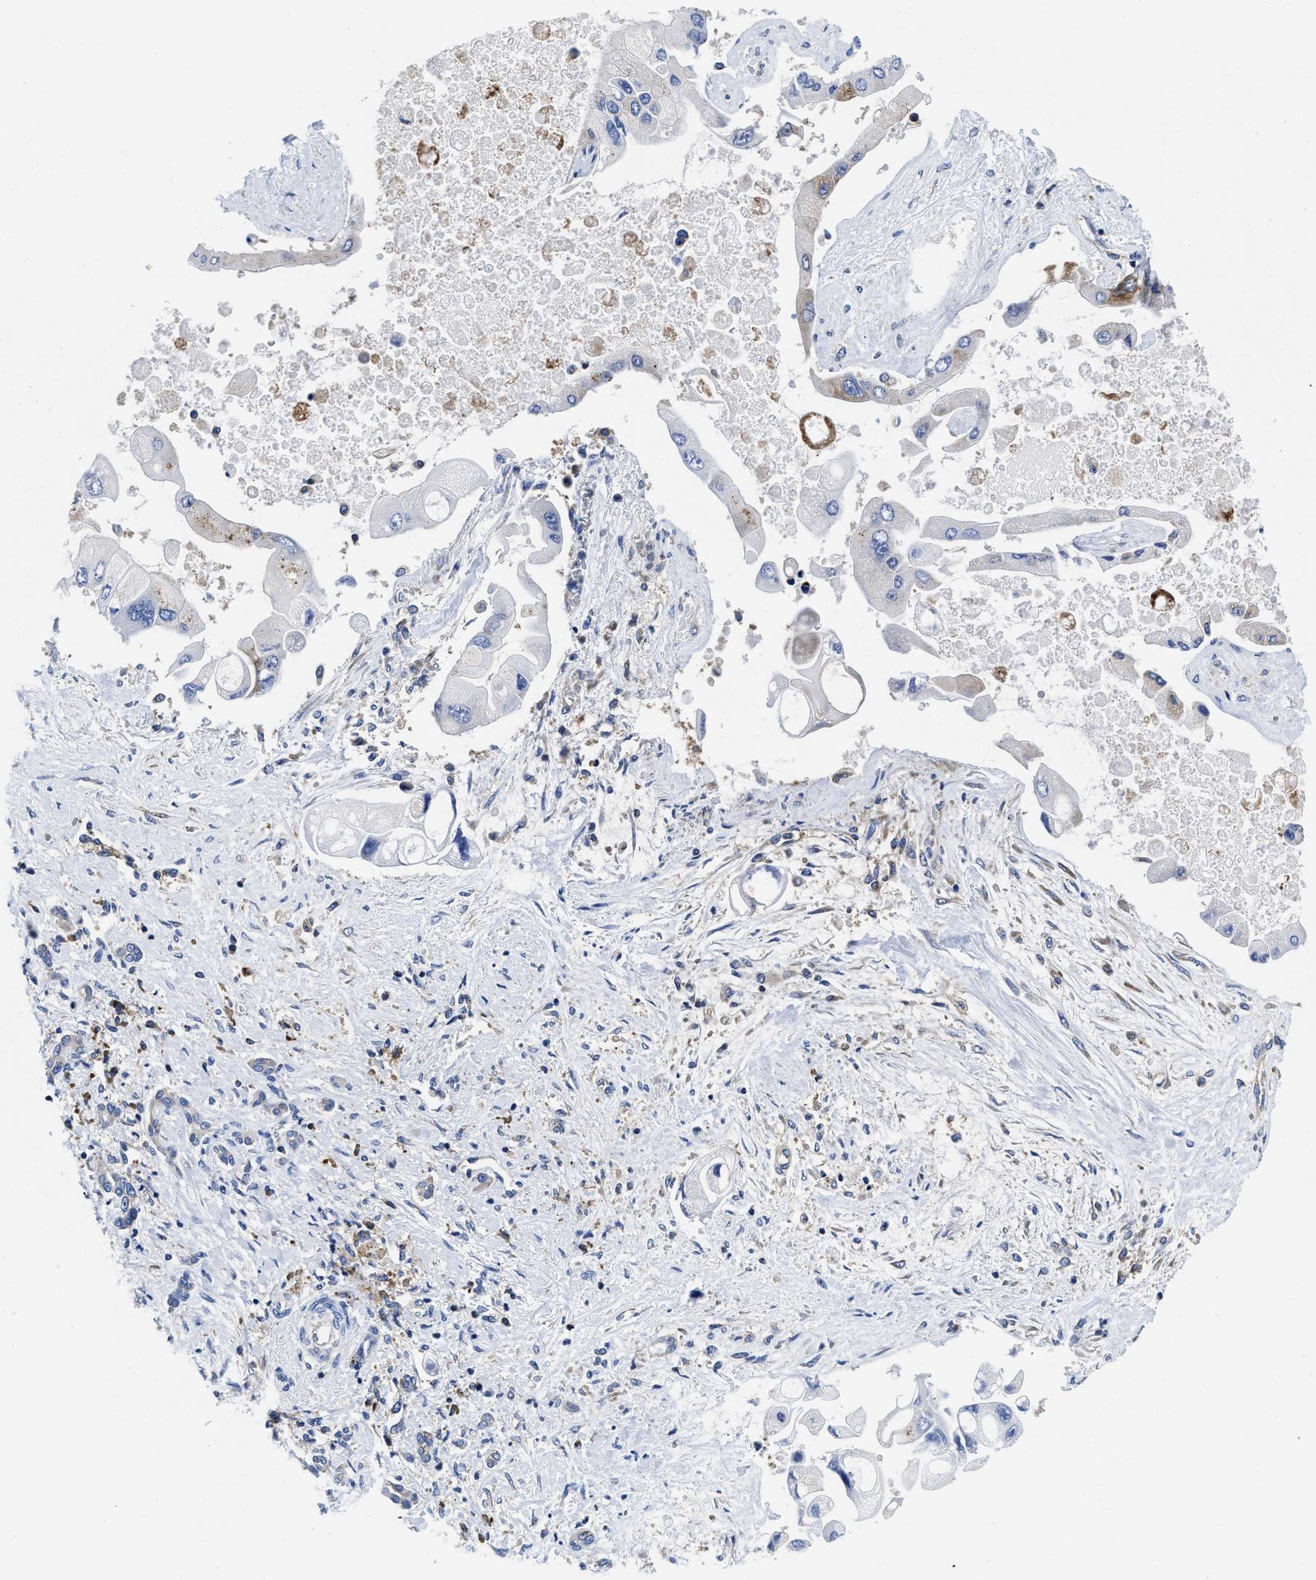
{"staining": {"intensity": "negative", "quantity": "none", "location": "none"}, "tissue": "liver cancer", "cell_type": "Tumor cells", "image_type": "cancer", "snomed": [{"axis": "morphology", "description": "Cholangiocarcinoma"}, {"axis": "topography", "description": "Liver"}], "caption": "There is no significant staining in tumor cells of liver cancer.", "gene": "YARS1", "patient": {"sex": "male", "age": 50}}